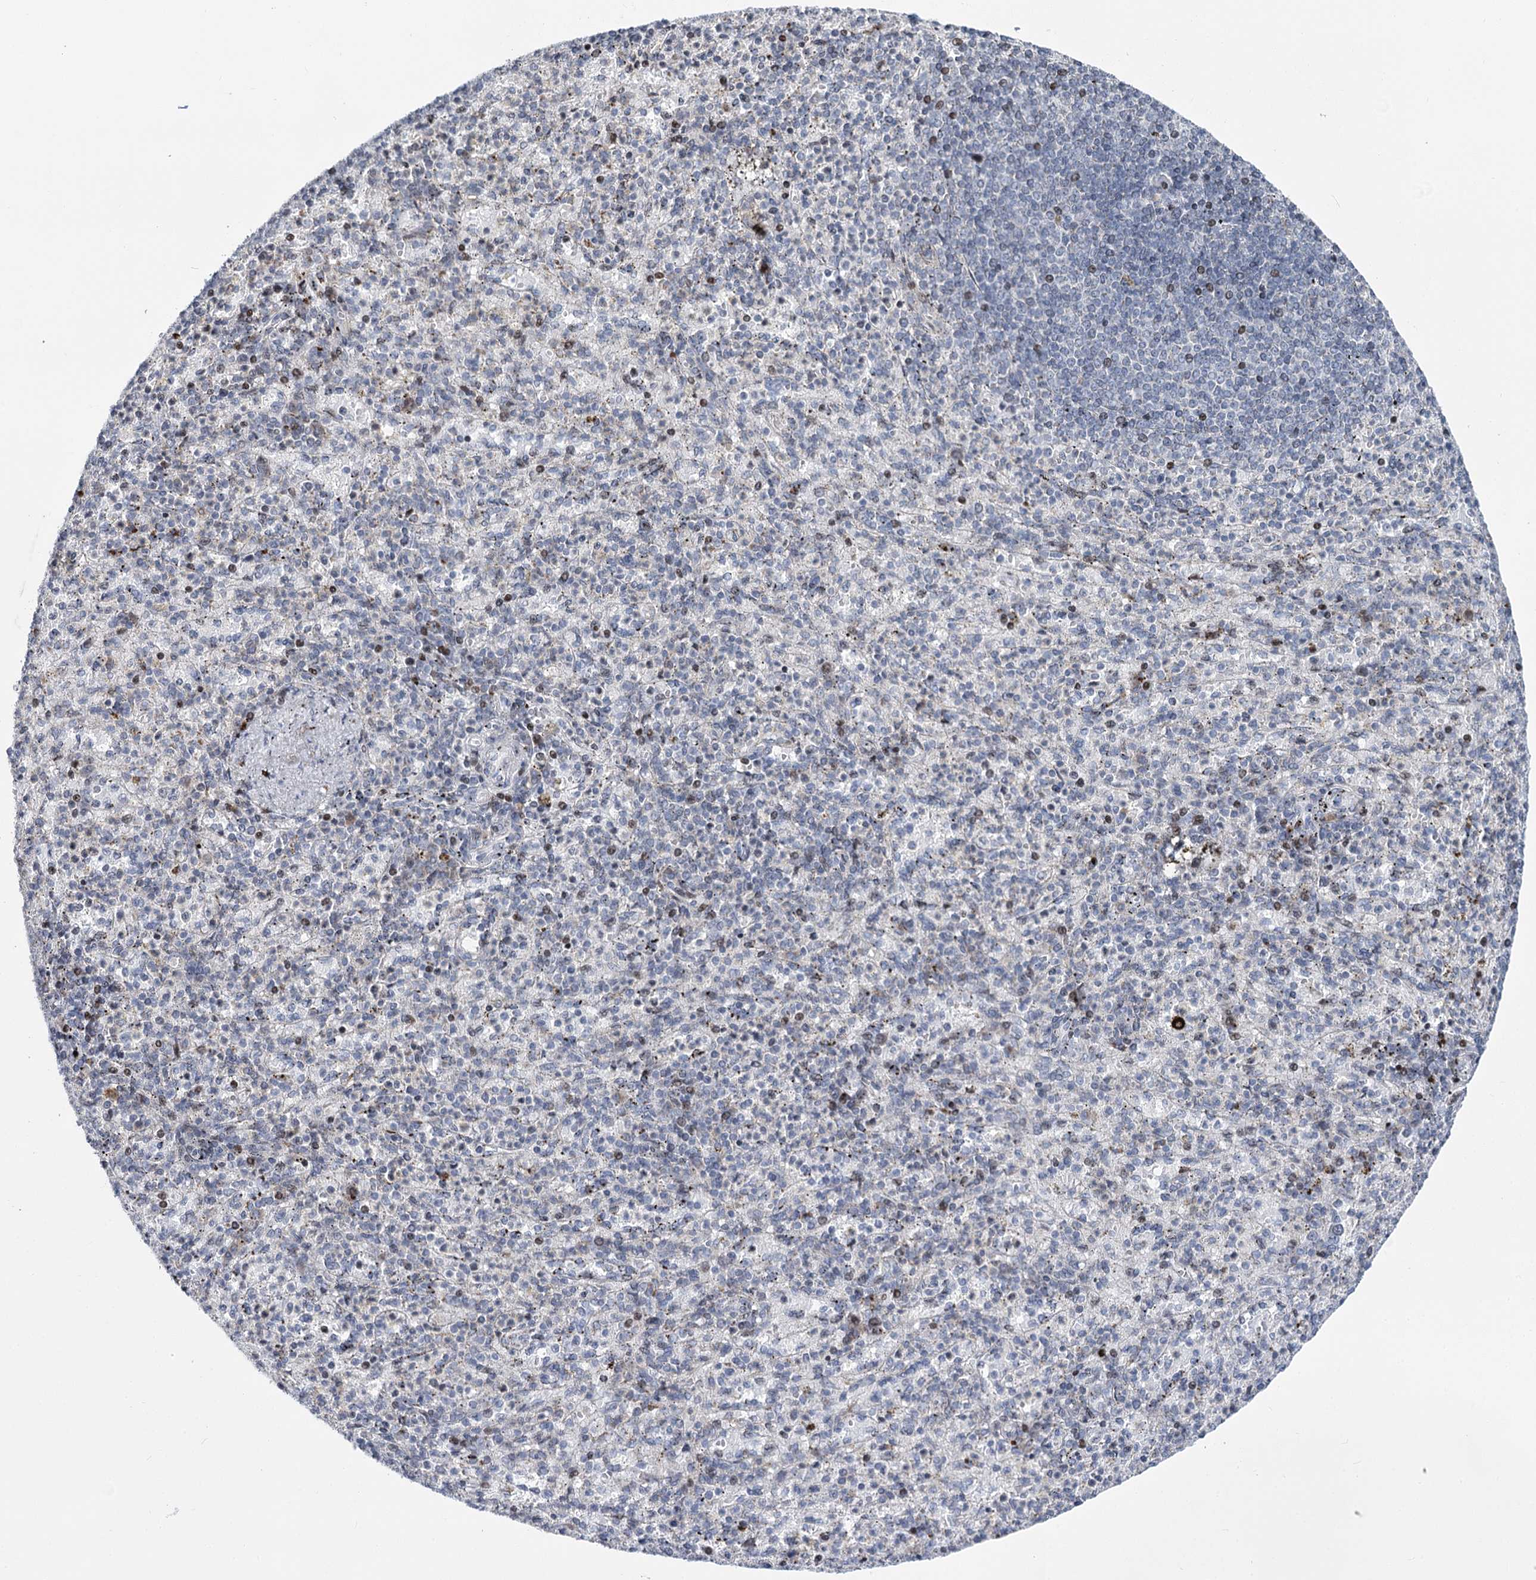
{"staining": {"intensity": "moderate", "quantity": "<25%", "location": "nuclear"}, "tissue": "spleen", "cell_type": "Cells in red pulp", "image_type": "normal", "snomed": [{"axis": "morphology", "description": "Normal tissue, NOS"}, {"axis": "topography", "description": "Spleen"}], "caption": "Benign spleen reveals moderate nuclear positivity in about <25% of cells in red pulp.", "gene": "PTGR1", "patient": {"sex": "female", "age": 74}}